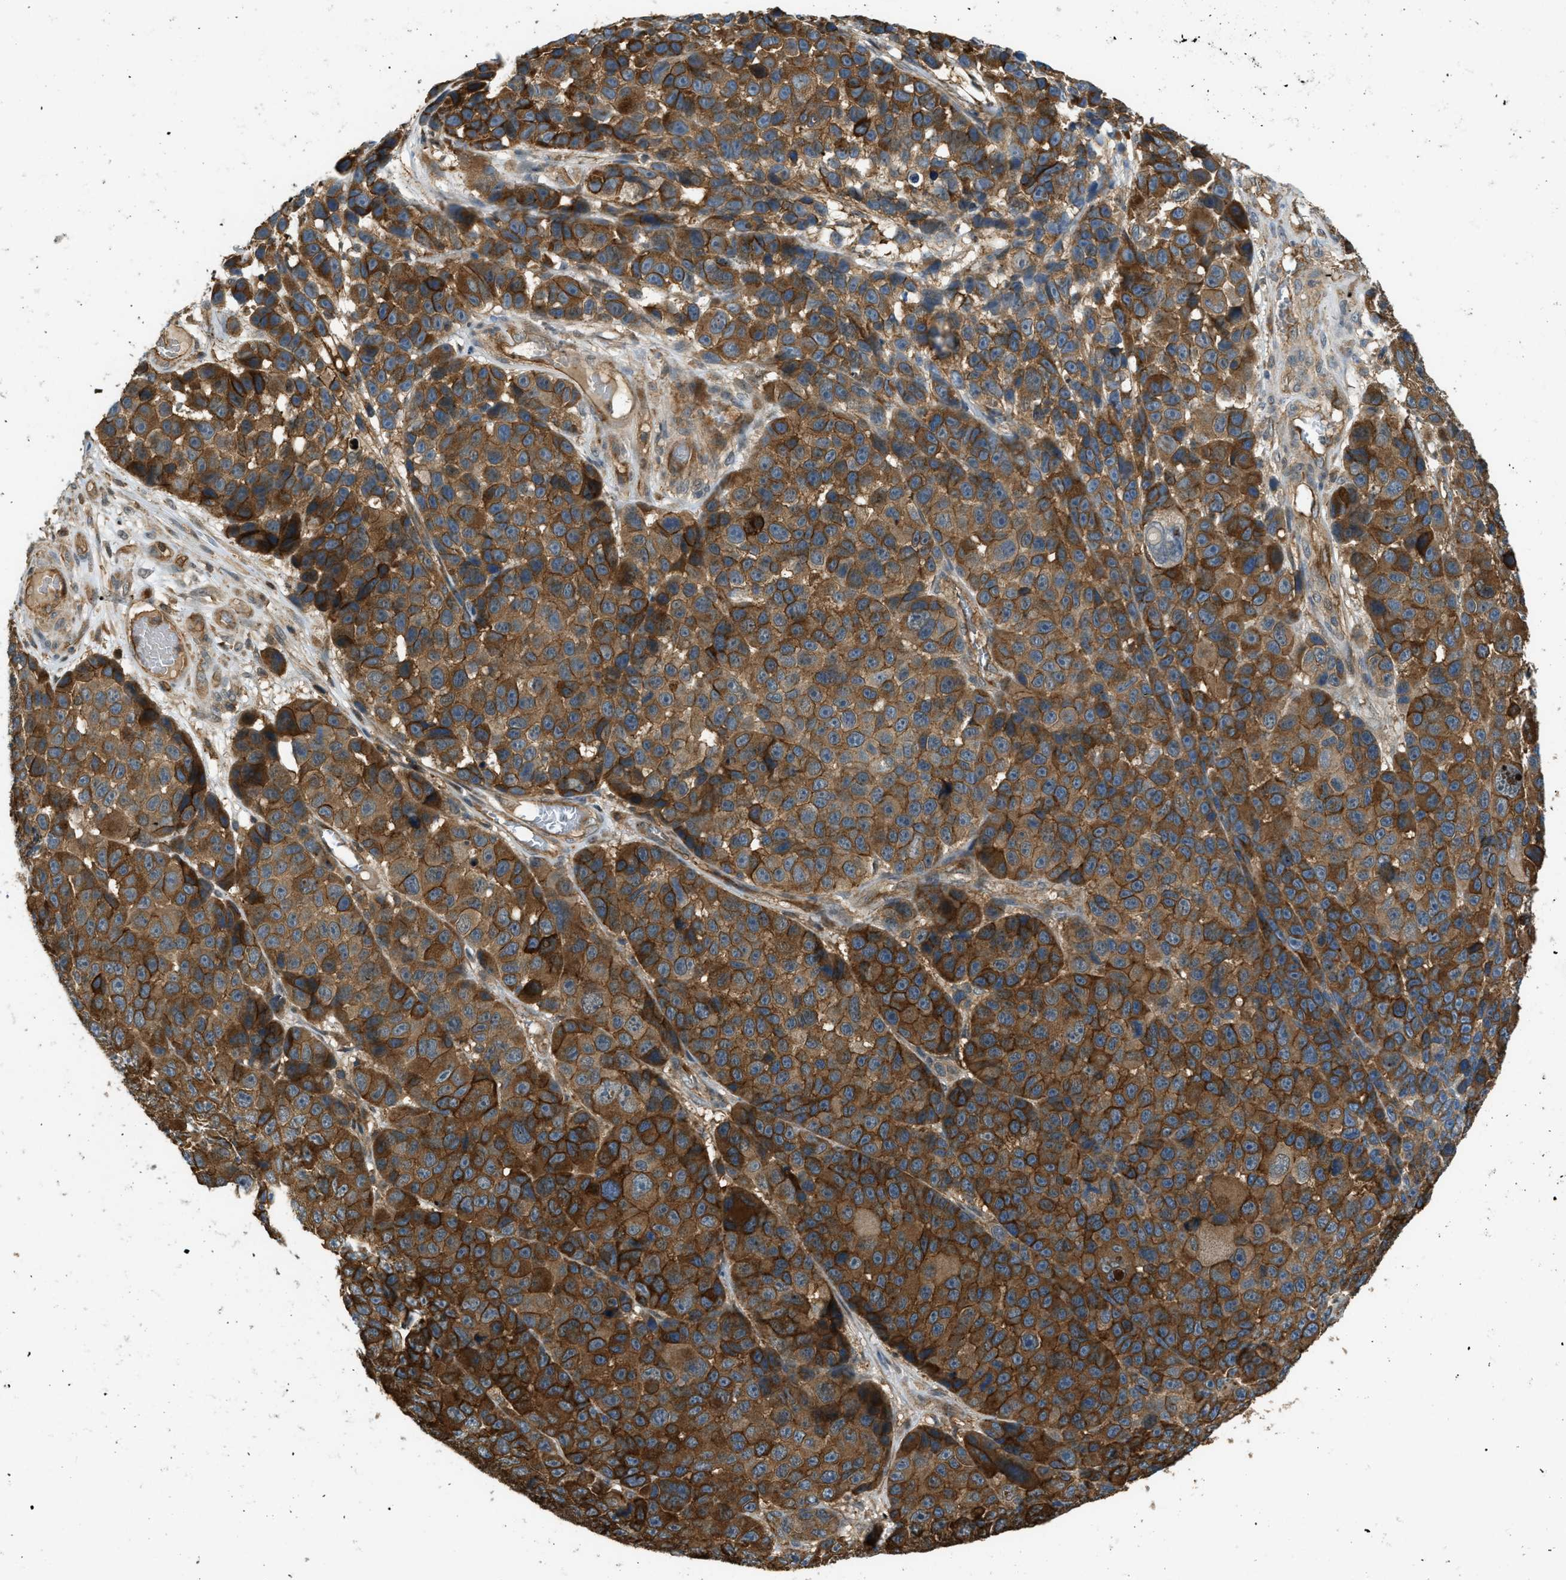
{"staining": {"intensity": "strong", "quantity": ">75%", "location": "cytoplasmic/membranous"}, "tissue": "melanoma", "cell_type": "Tumor cells", "image_type": "cancer", "snomed": [{"axis": "morphology", "description": "Malignant melanoma, NOS"}, {"axis": "topography", "description": "Skin"}], "caption": "An immunohistochemistry micrograph of tumor tissue is shown. Protein staining in brown labels strong cytoplasmic/membranous positivity in malignant melanoma within tumor cells. The protein of interest is shown in brown color, while the nuclei are stained blue.", "gene": "BAG4", "patient": {"sex": "male", "age": 53}}